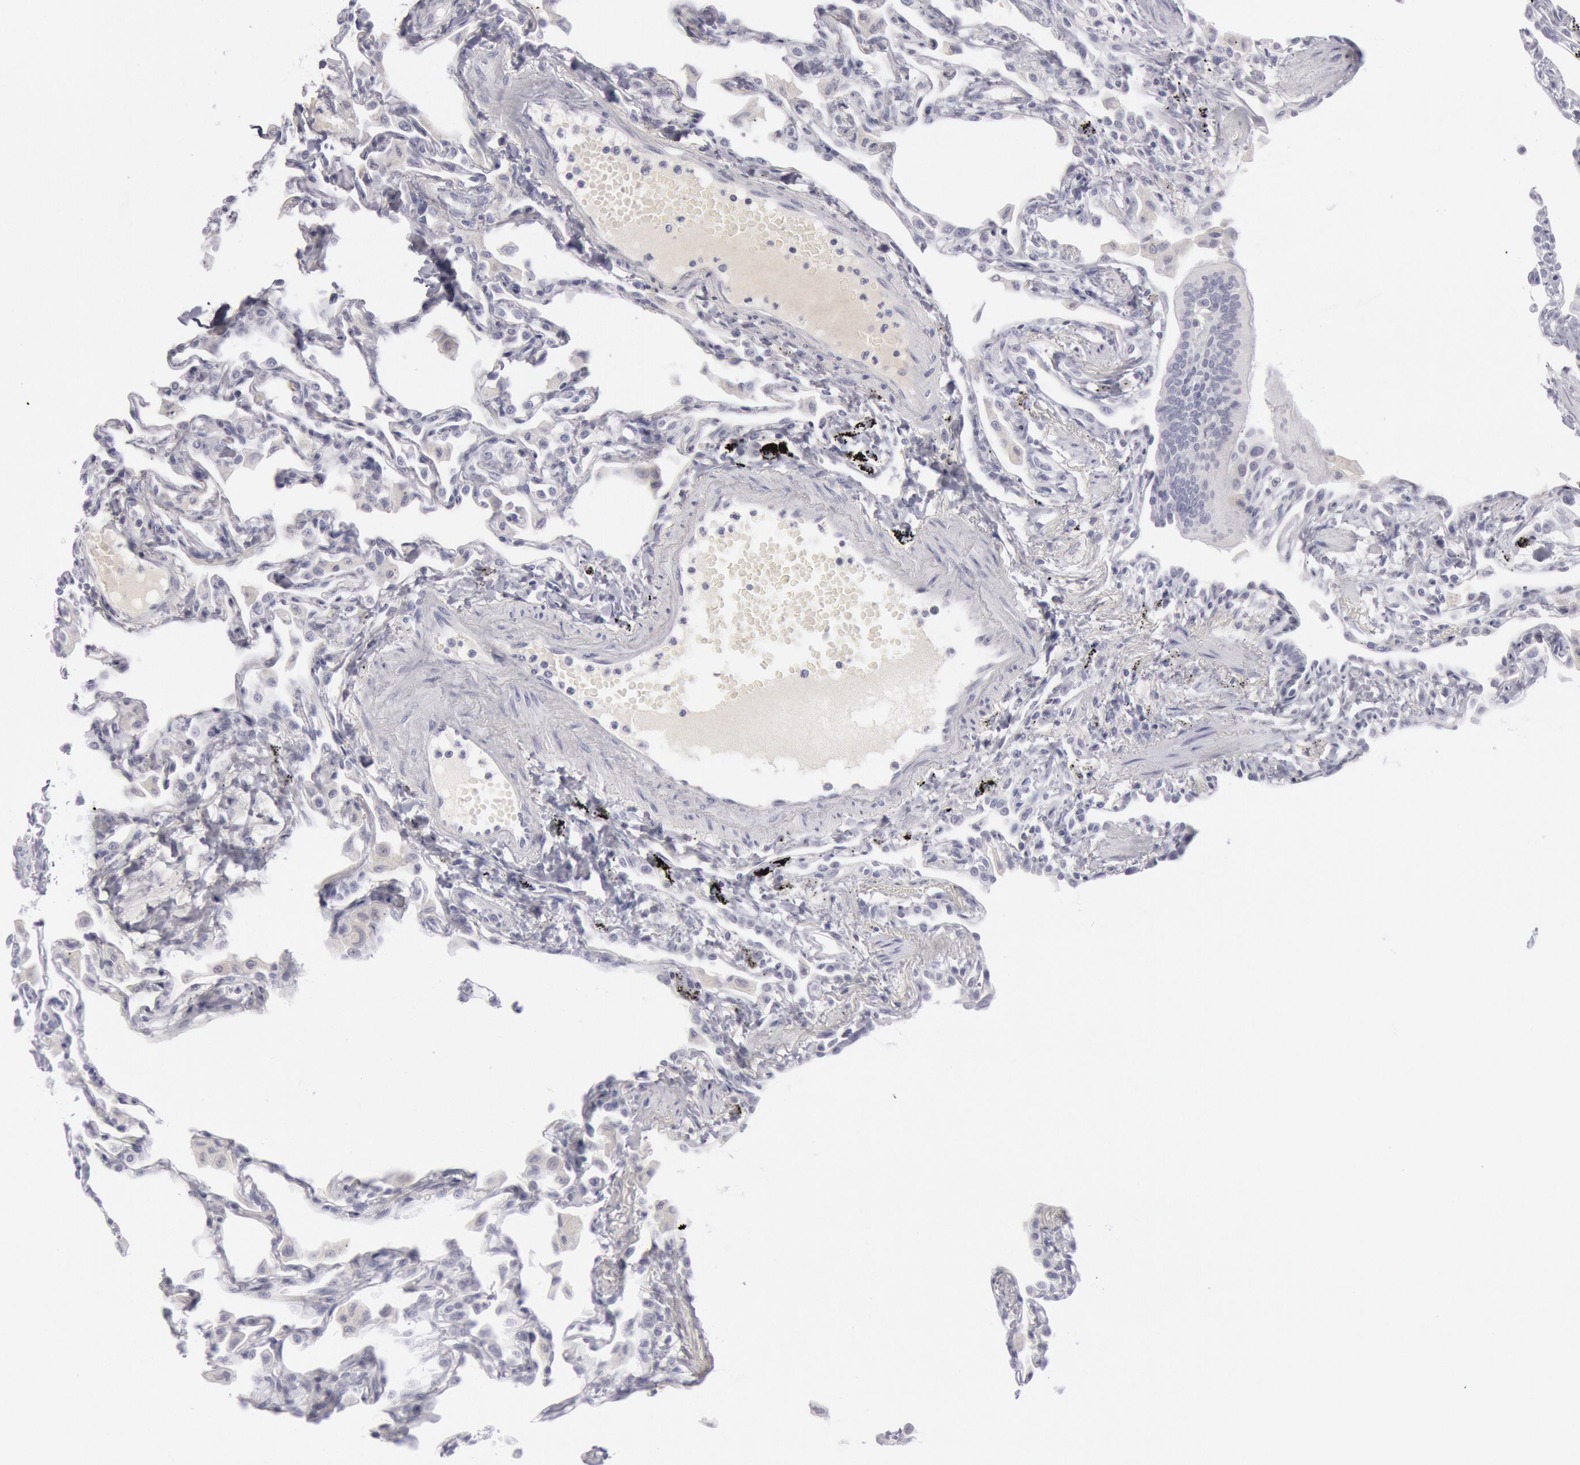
{"staining": {"intensity": "negative", "quantity": "none", "location": "none"}, "tissue": "lung", "cell_type": "Alveolar cells", "image_type": "normal", "snomed": [{"axis": "morphology", "description": "Normal tissue, NOS"}, {"axis": "topography", "description": "Lung"}], "caption": "The micrograph demonstrates no significant positivity in alveolar cells of lung. Nuclei are stained in blue.", "gene": "KRT16", "patient": {"sex": "female", "age": 49}}